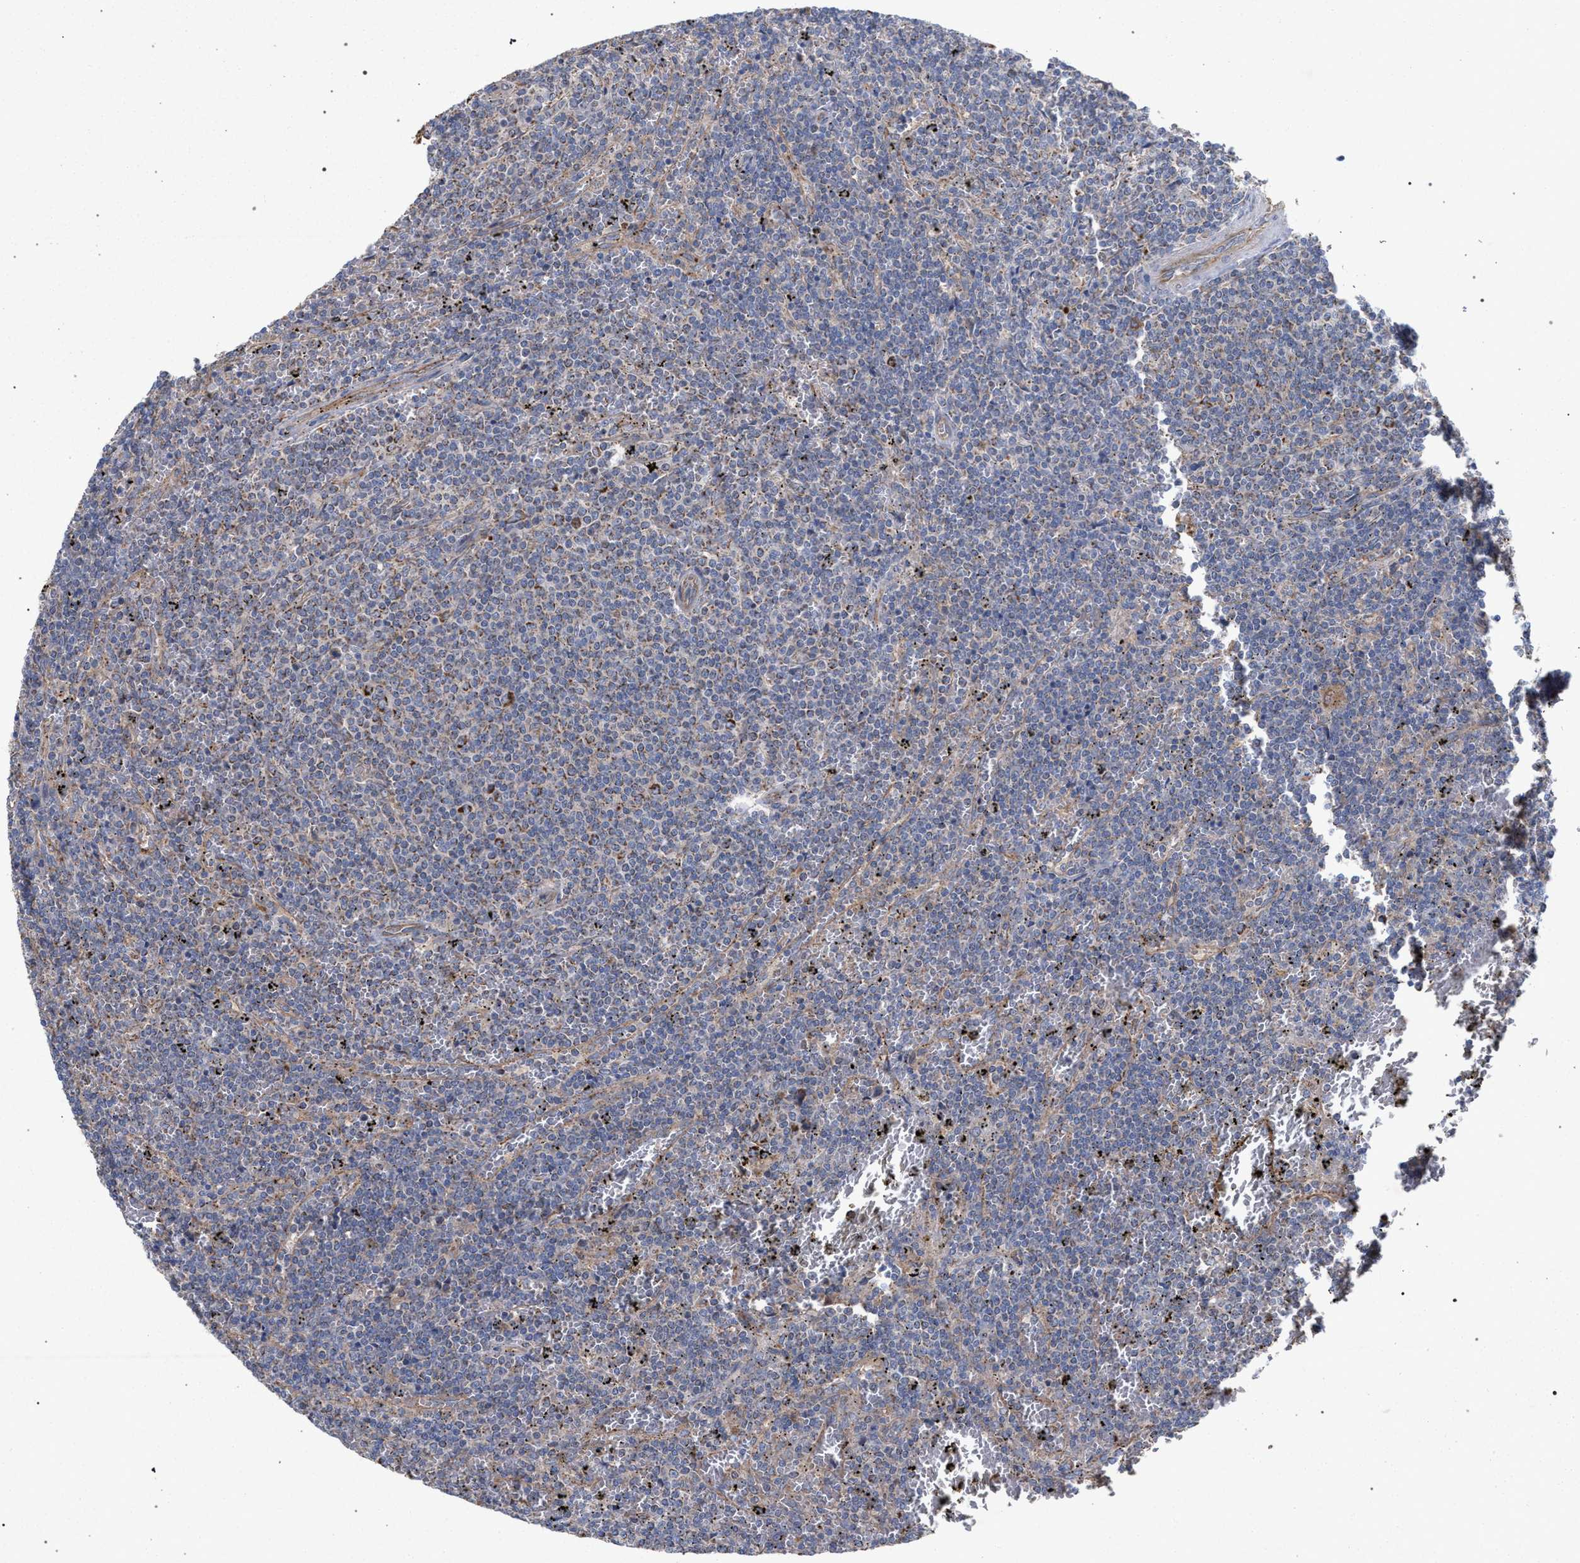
{"staining": {"intensity": "moderate", "quantity": "<25%", "location": "cytoplasmic/membranous"}, "tissue": "lymphoma", "cell_type": "Tumor cells", "image_type": "cancer", "snomed": [{"axis": "morphology", "description": "Malignant lymphoma, non-Hodgkin's type, Low grade"}, {"axis": "topography", "description": "Spleen"}], "caption": "About <25% of tumor cells in human lymphoma demonstrate moderate cytoplasmic/membranous protein expression as visualized by brown immunohistochemical staining.", "gene": "BCL2L12", "patient": {"sex": "female", "age": 50}}